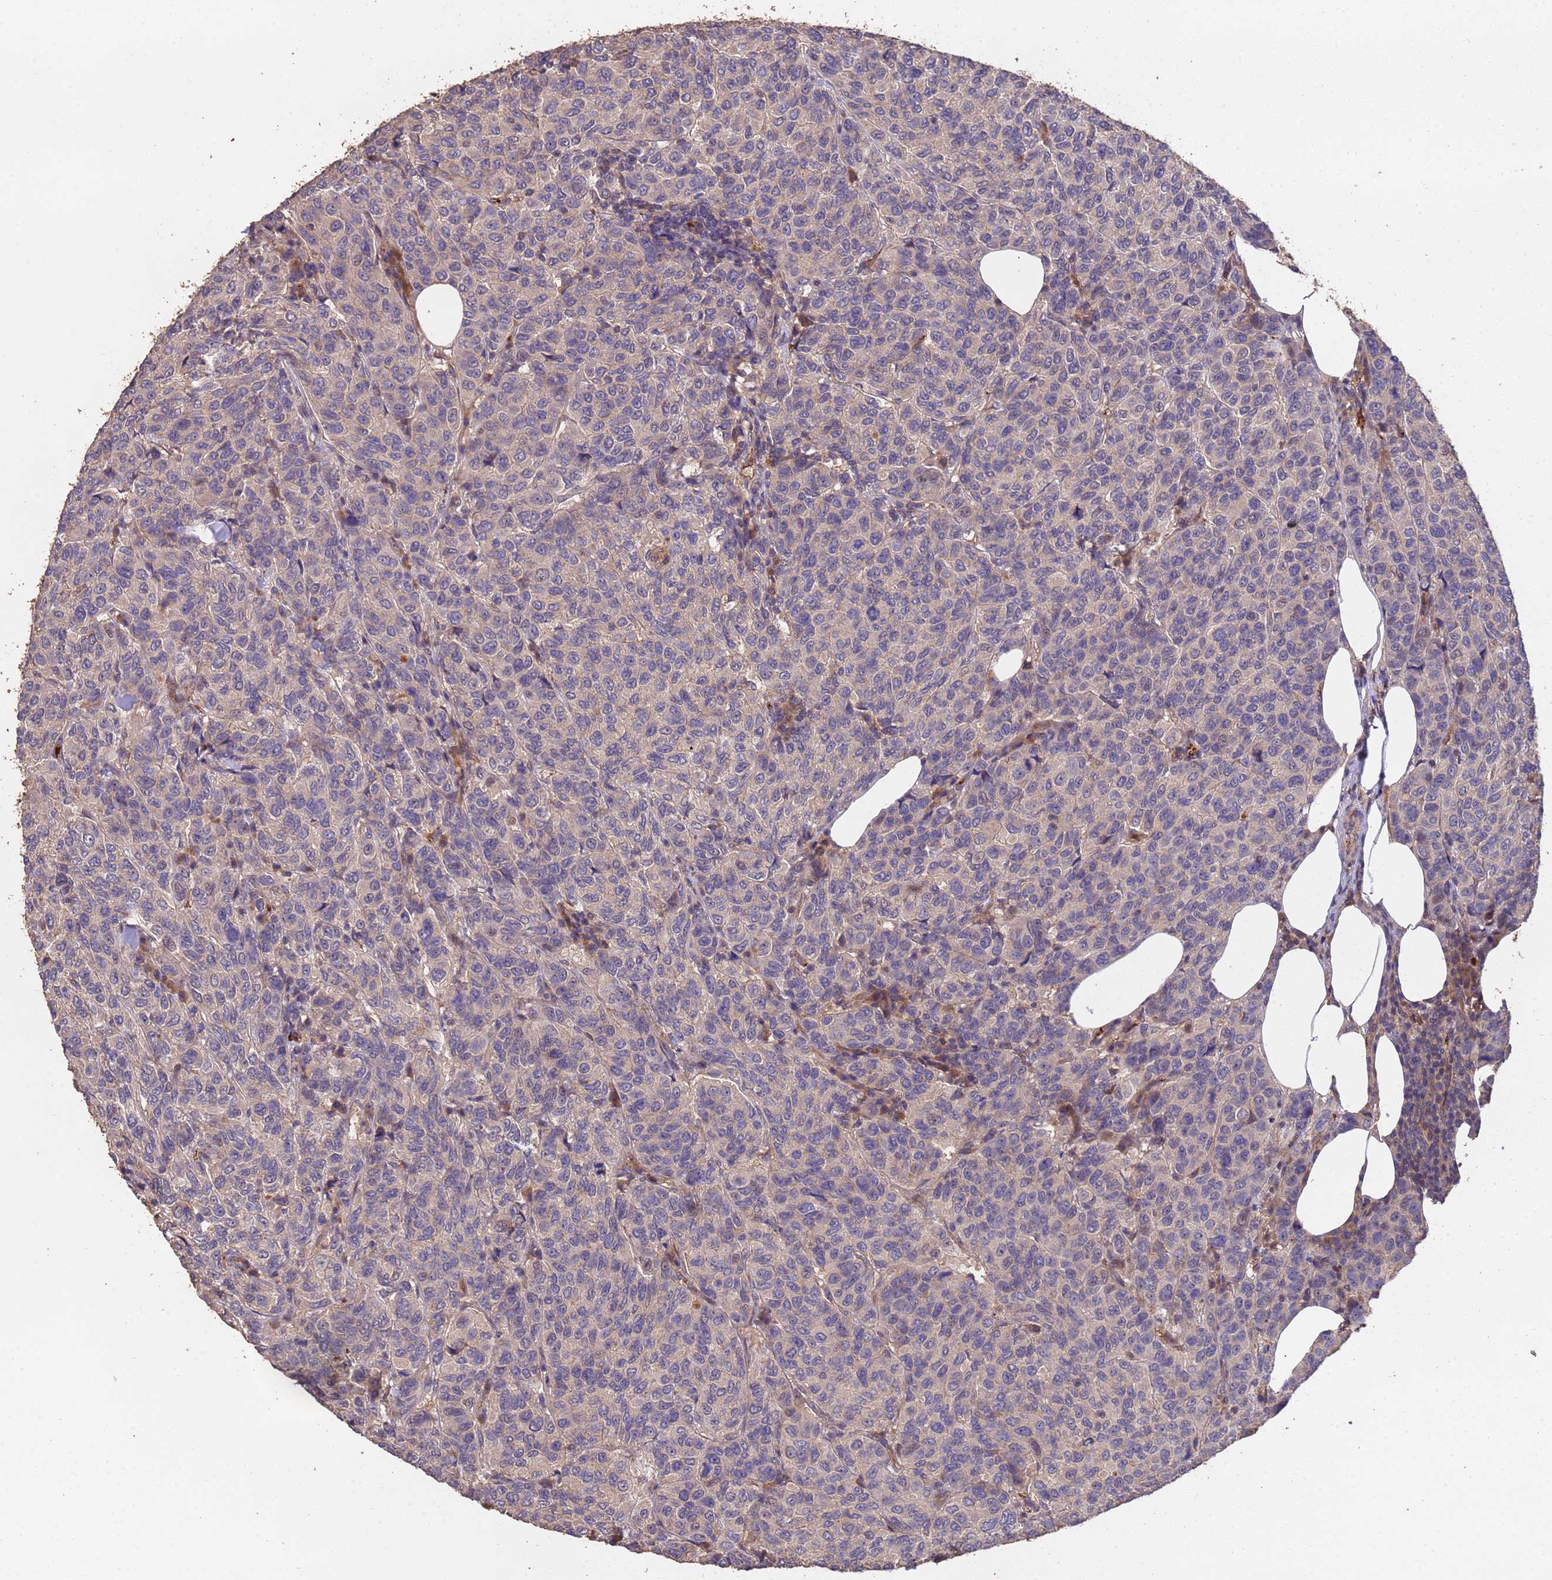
{"staining": {"intensity": "weak", "quantity": "<25%", "location": "cytoplasmic/membranous"}, "tissue": "breast cancer", "cell_type": "Tumor cells", "image_type": "cancer", "snomed": [{"axis": "morphology", "description": "Duct carcinoma"}, {"axis": "topography", "description": "Breast"}], "caption": "Human breast cancer (infiltrating ductal carcinoma) stained for a protein using immunohistochemistry (IHC) exhibits no expression in tumor cells.", "gene": "CCDC184", "patient": {"sex": "female", "age": 55}}